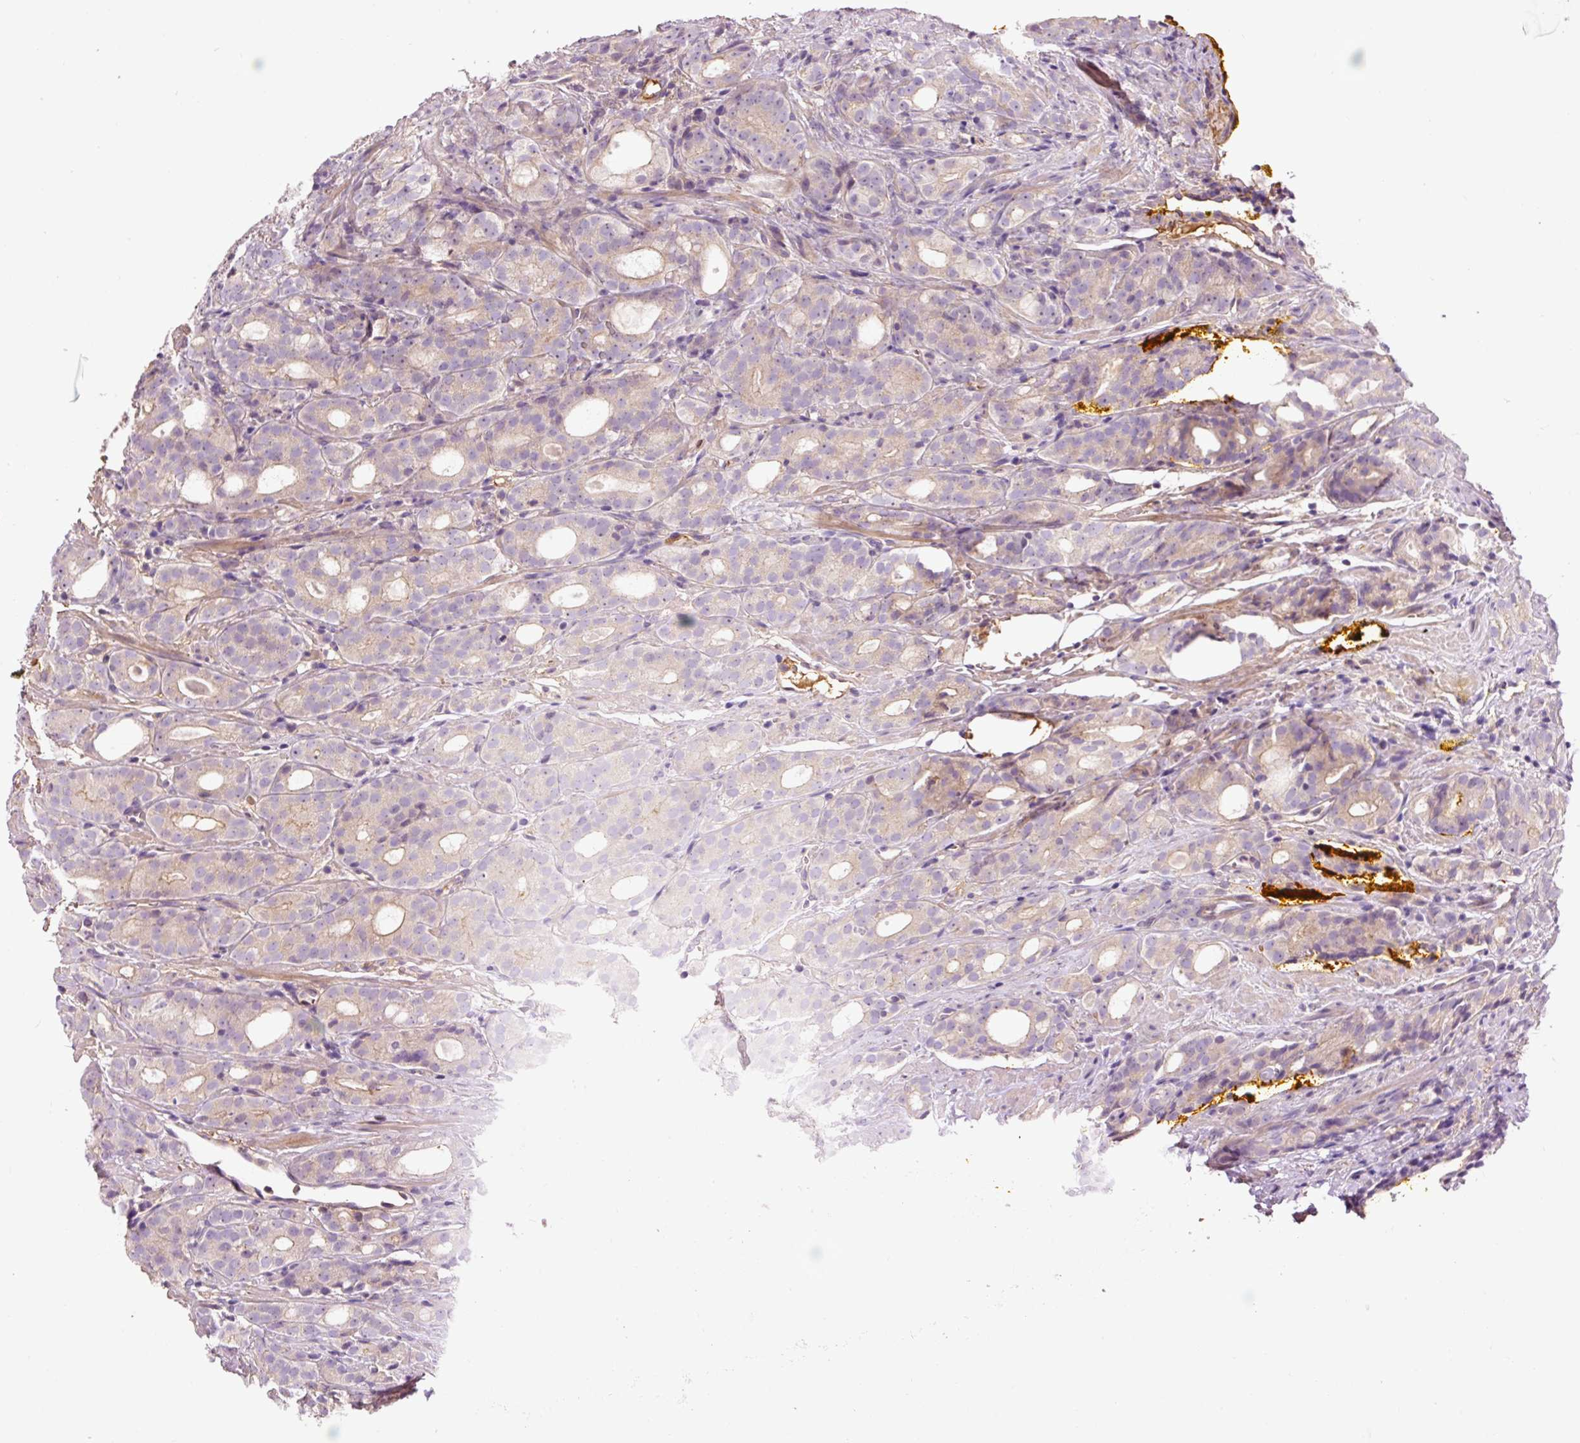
{"staining": {"intensity": "weak", "quantity": ">75%", "location": "cytoplasmic/membranous"}, "tissue": "prostate cancer", "cell_type": "Tumor cells", "image_type": "cancer", "snomed": [{"axis": "morphology", "description": "Adenocarcinoma, High grade"}, {"axis": "topography", "description": "Prostate"}], "caption": "This is a histology image of immunohistochemistry (IHC) staining of prostate cancer (high-grade adenocarcinoma), which shows weak expression in the cytoplasmic/membranous of tumor cells.", "gene": "TMEM235", "patient": {"sex": "male", "age": 64}}